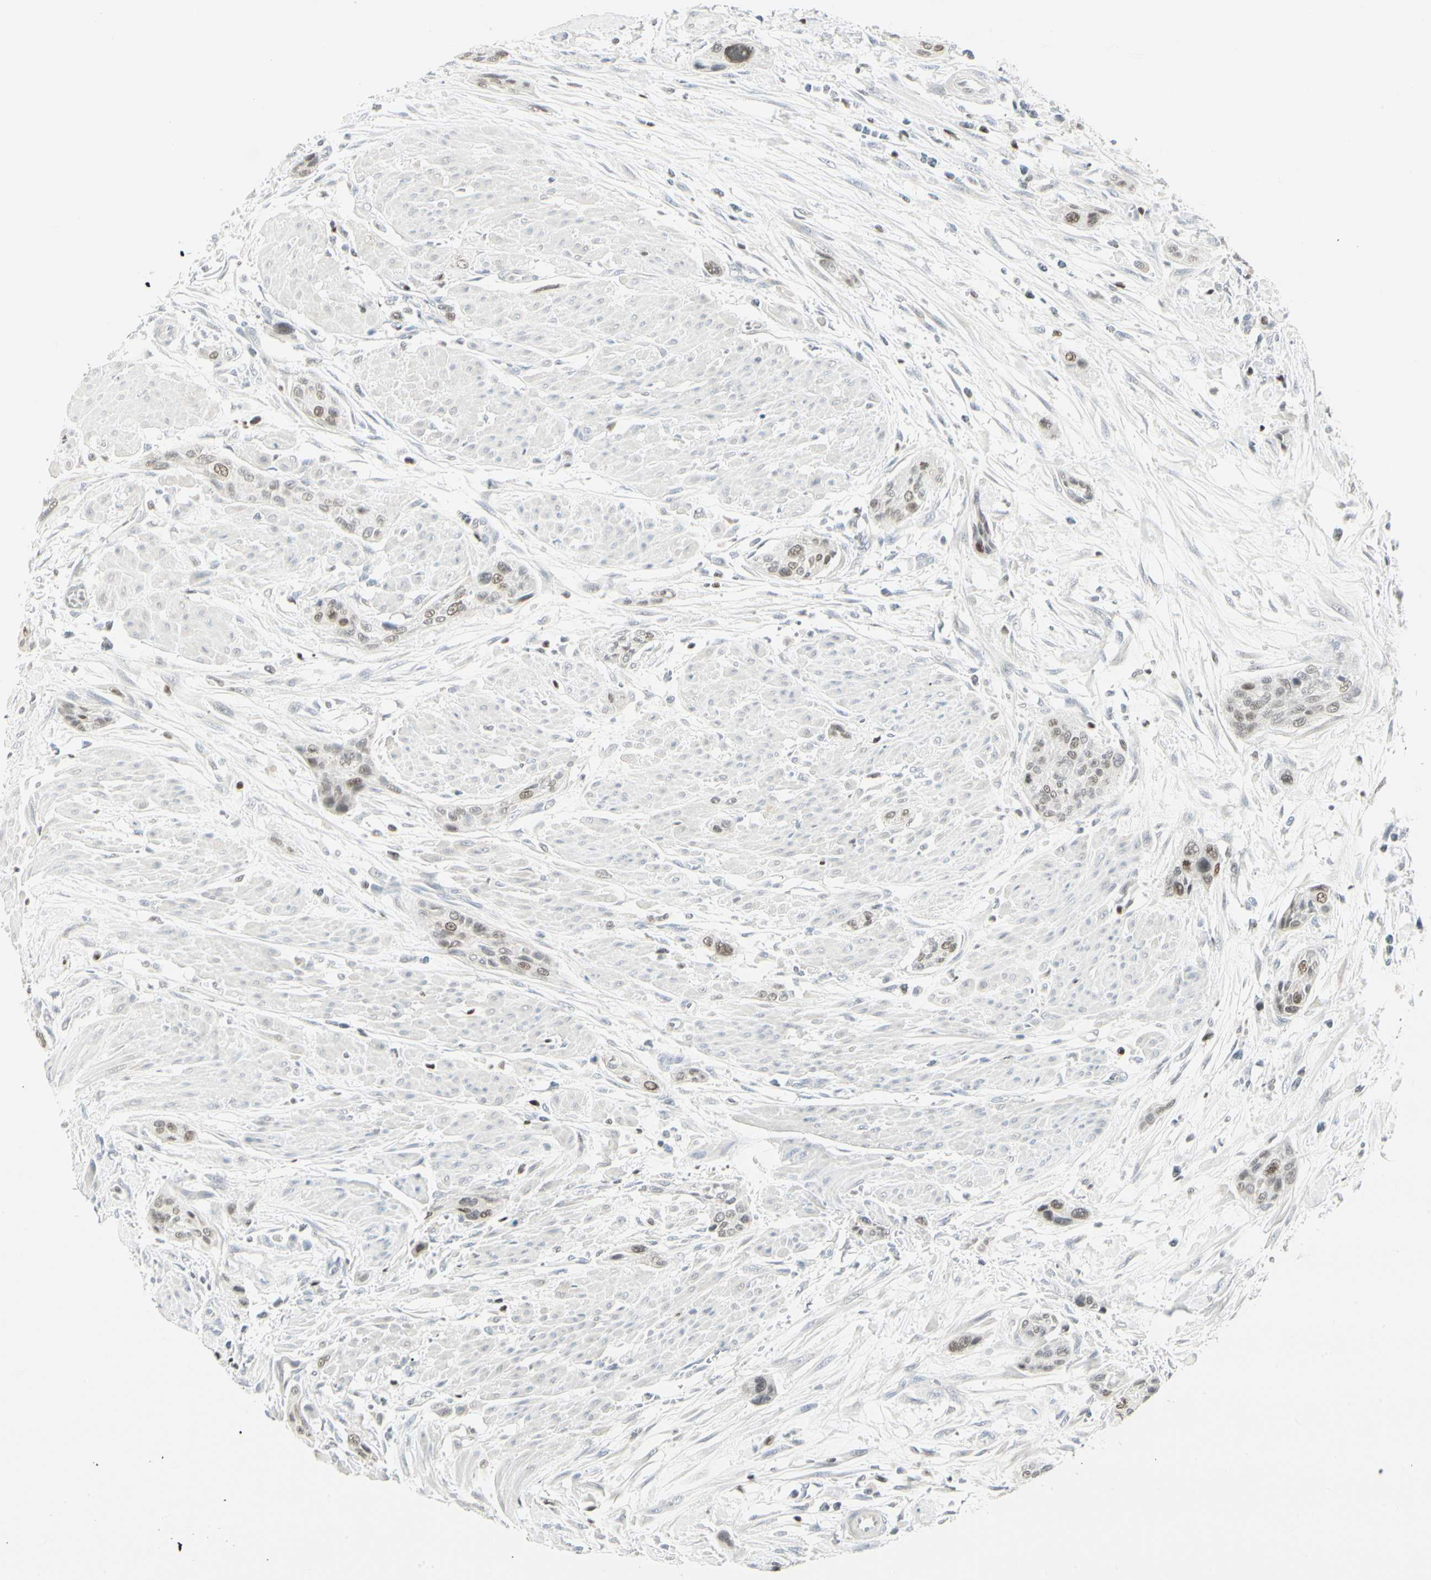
{"staining": {"intensity": "moderate", "quantity": ">75%", "location": "nuclear"}, "tissue": "urothelial cancer", "cell_type": "Tumor cells", "image_type": "cancer", "snomed": [{"axis": "morphology", "description": "Urothelial carcinoma, High grade"}, {"axis": "topography", "description": "Urinary bladder"}], "caption": "Brown immunohistochemical staining in human high-grade urothelial carcinoma shows moderate nuclear staining in approximately >75% of tumor cells.", "gene": "ZBTB7B", "patient": {"sex": "male", "age": 35}}